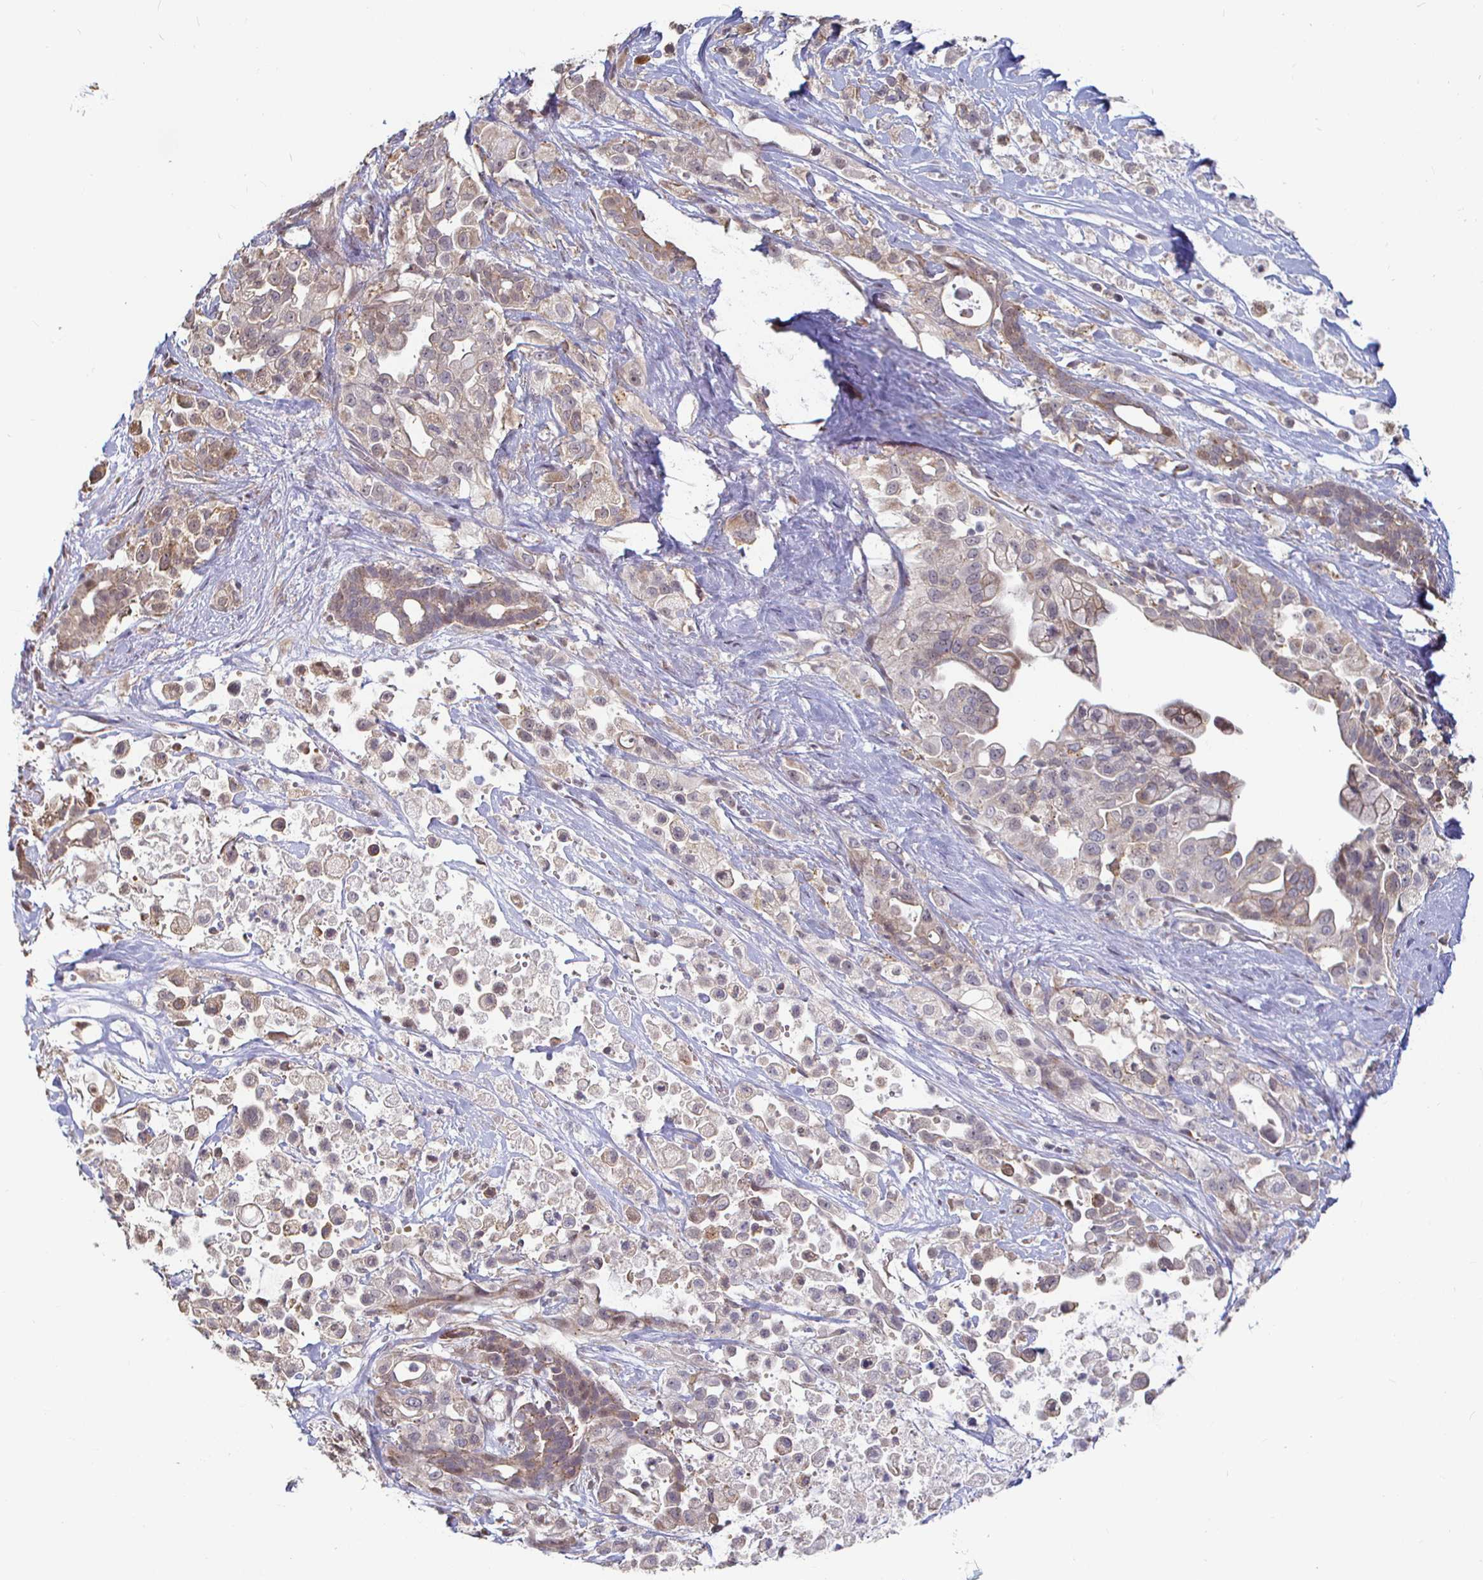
{"staining": {"intensity": "weak", "quantity": "25%-75%", "location": "cytoplasmic/membranous"}, "tissue": "pancreatic cancer", "cell_type": "Tumor cells", "image_type": "cancer", "snomed": [{"axis": "morphology", "description": "Adenocarcinoma, NOS"}, {"axis": "topography", "description": "Pancreas"}], "caption": "This image reveals immunohistochemistry (IHC) staining of human pancreatic cancer (adenocarcinoma), with low weak cytoplasmic/membranous expression in approximately 25%-75% of tumor cells.", "gene": "CAPN11", "patient": {"sex": "male", "age": 44}}